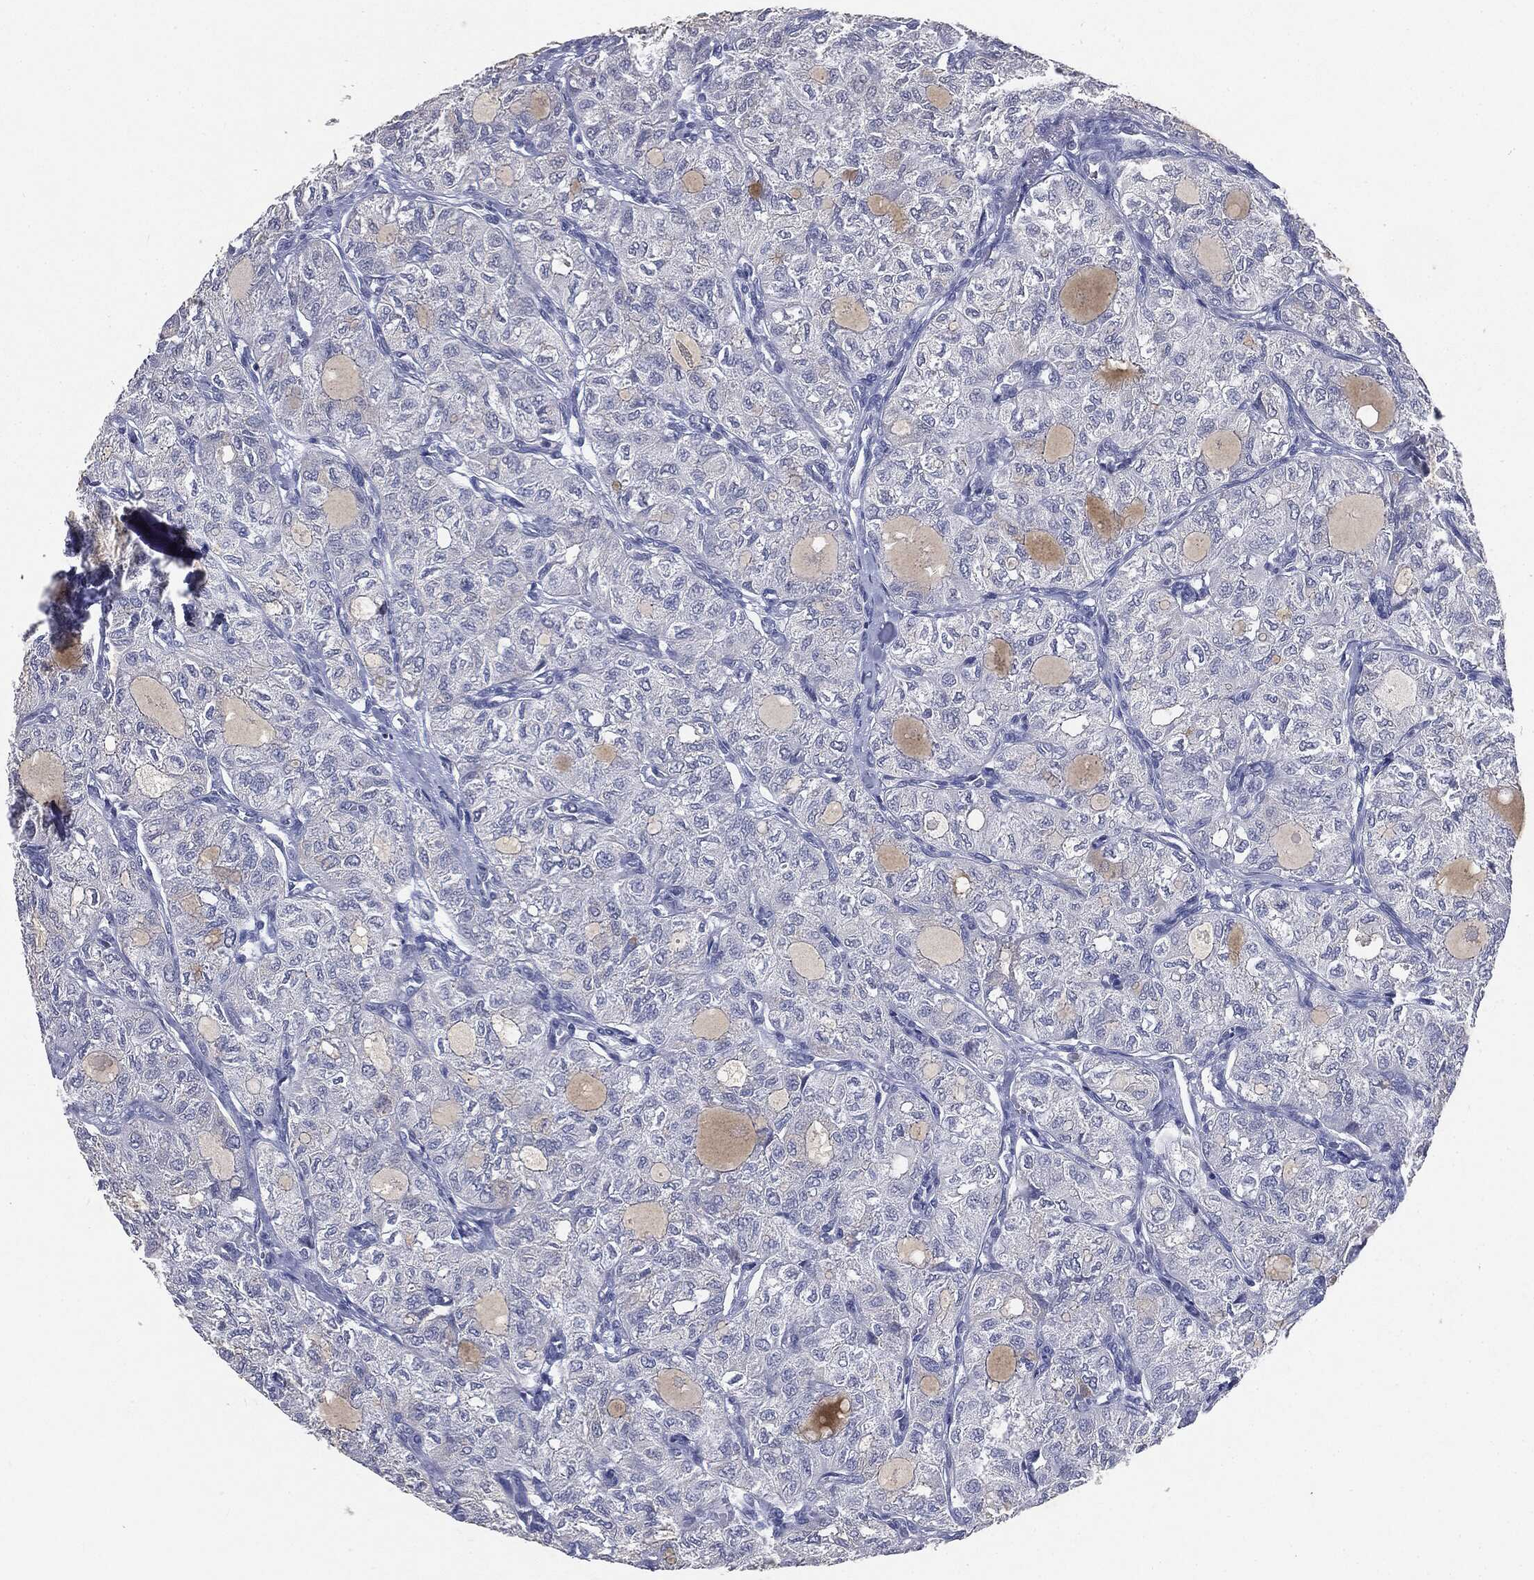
{"staining": {"intensity": "negative", "quantity": "none", "location": "none"}, "tissue": "thyroid cancer", "cell_type": "Tumor cells", "image_type": "cancer", "snomed": [{"axis": "morphology", "description": "Follicular adenoma carcinoma, NOS"}, {"axis": "topography", "description": "Thyroid gland"}], "caption": "Immunohistochemistry histopathology image of follicular adenoma carcinoma (thyroid) stained for a protein (brown), which shows no expression in tumor cells.", "gene": "SLC2A2", "patient": {"sex": "male", "age": 75}}